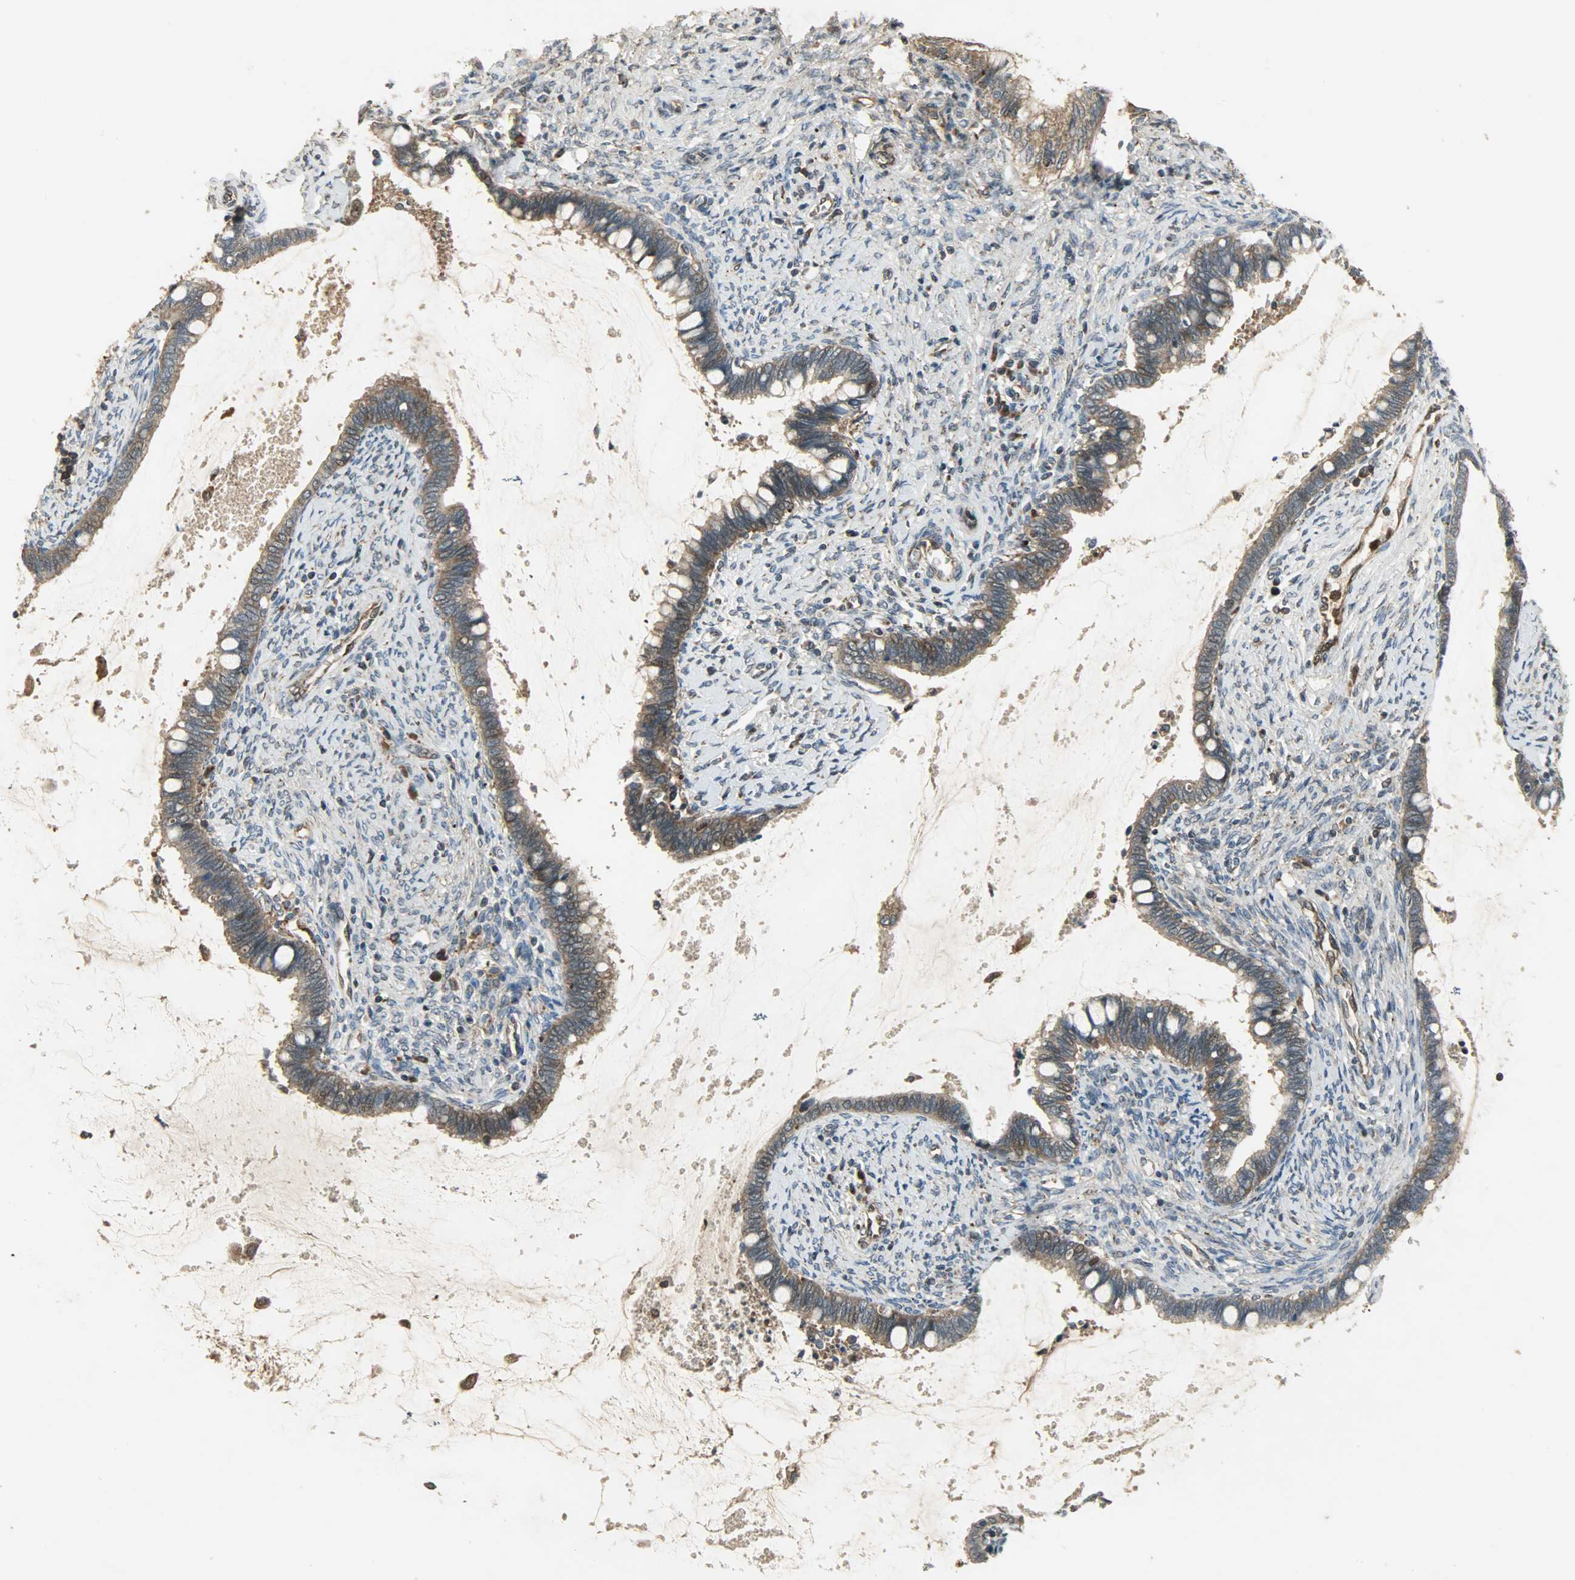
{"staining": {"intensity": "strong", "quantity": ">75%", "location": "cytoplasmic/membranous"}, "tissue": "cervical cancer", "cell_type": "Tumor cells", "image_type": "cancer", "snomed": [{"axis": "morphology", "description": "Adenocarcinoma, NOS"}, {"axis": "topography", "description": "Cervix"}], "caption": "Human cervical cancer (adenocarcinoma) stained with a protein marker reveals strong staining in tumor cells.", "gene": "AMT", "patient": {"sex": "female", "age": 44}}